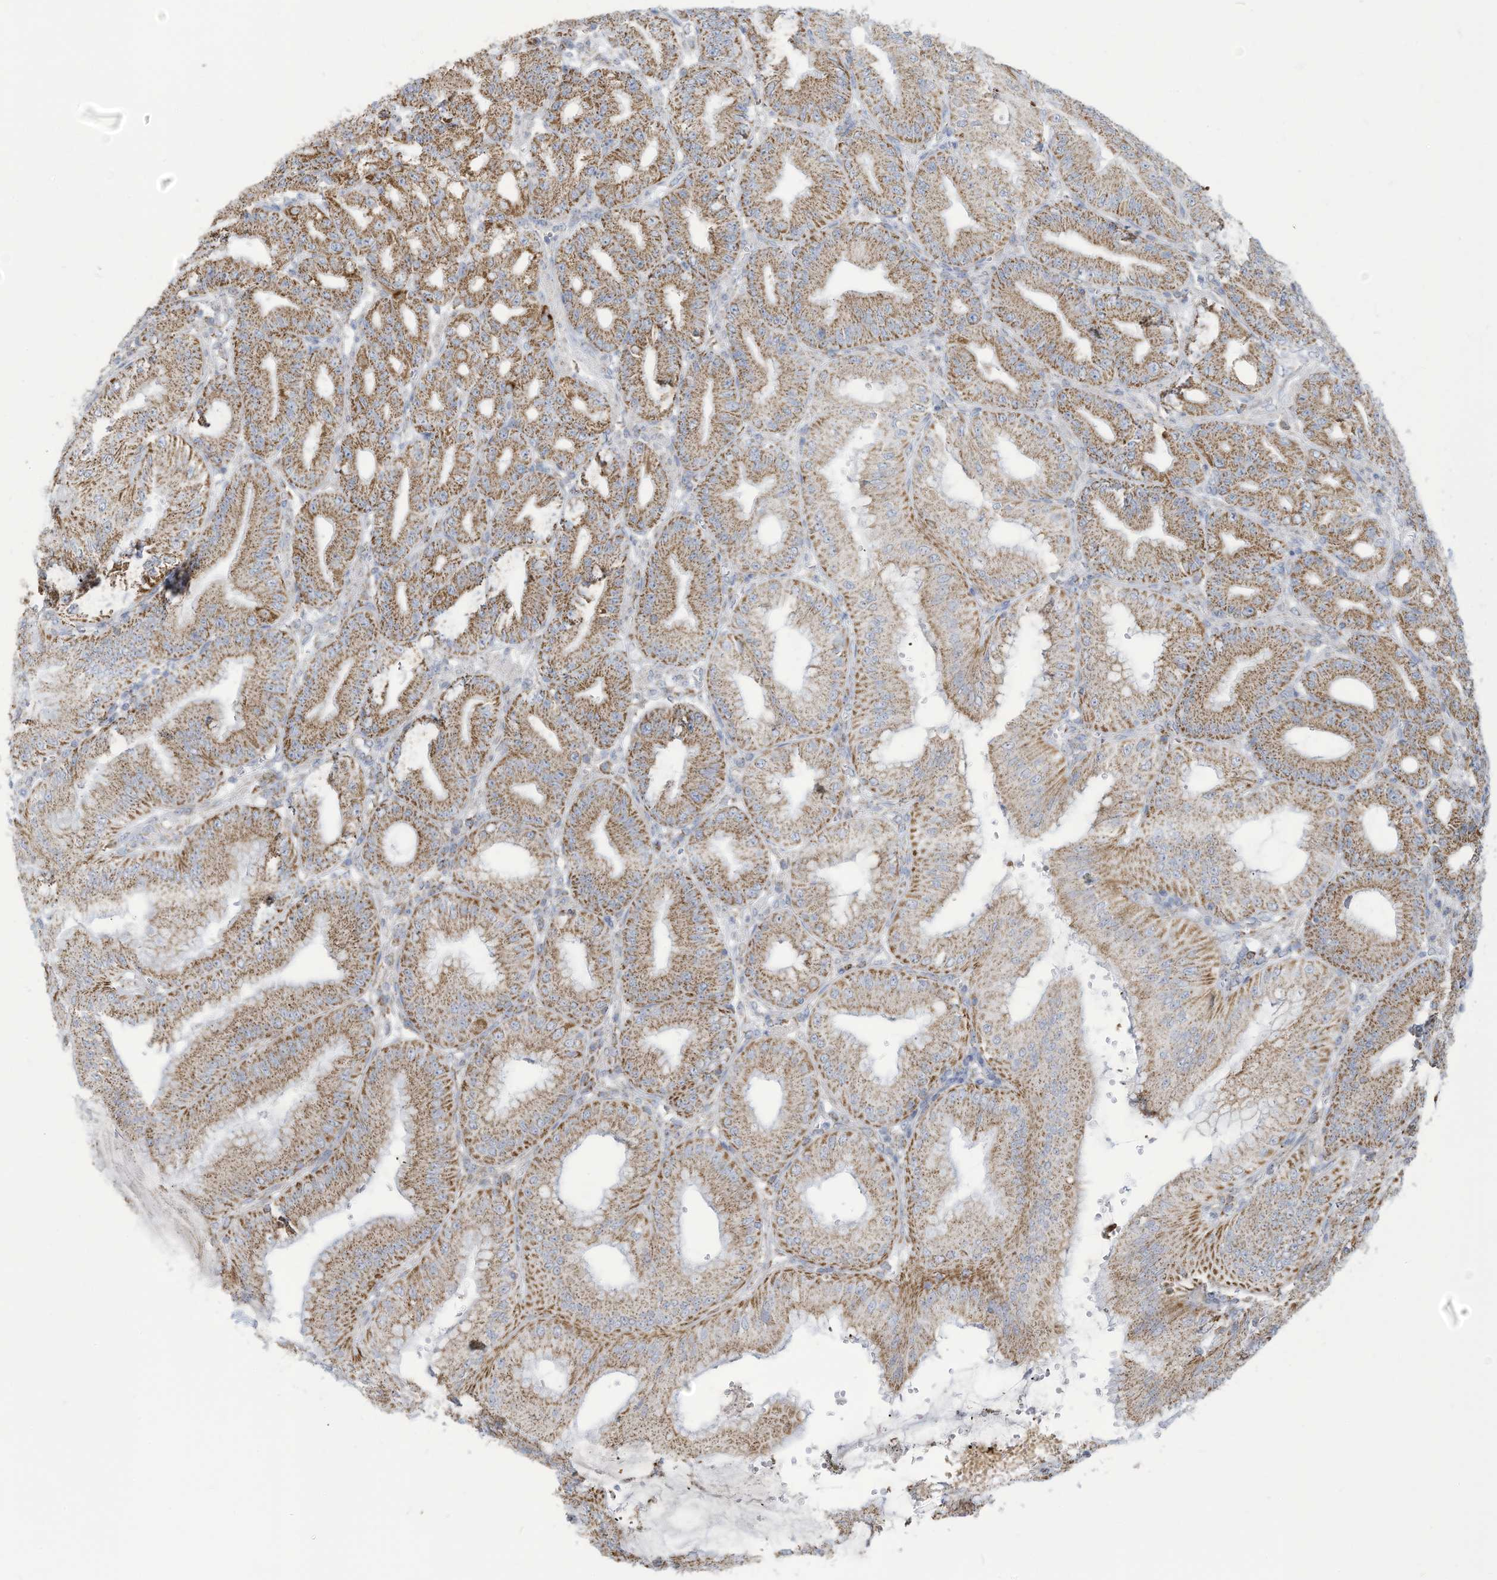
{"staining": {"intensity": "moderate", "quantity": ">75%", "location": "cytoplasmic/membranous"}, "tissue": "stomach", "cell_type": "Glandular cells", "image_type": "normal", "snomed": [{"axis": "morphology", "description": "Normal tissue, NOS"}, {"axis": "topography", "description": "Stomach, lower"}], "caption": "Moderate cytoplasmic/membranous positivity is identified in approximately >75% of glandular cells in unremarkable stomach.", "gene": "NLN", "patient": {"sex": "male", "age": 71}}